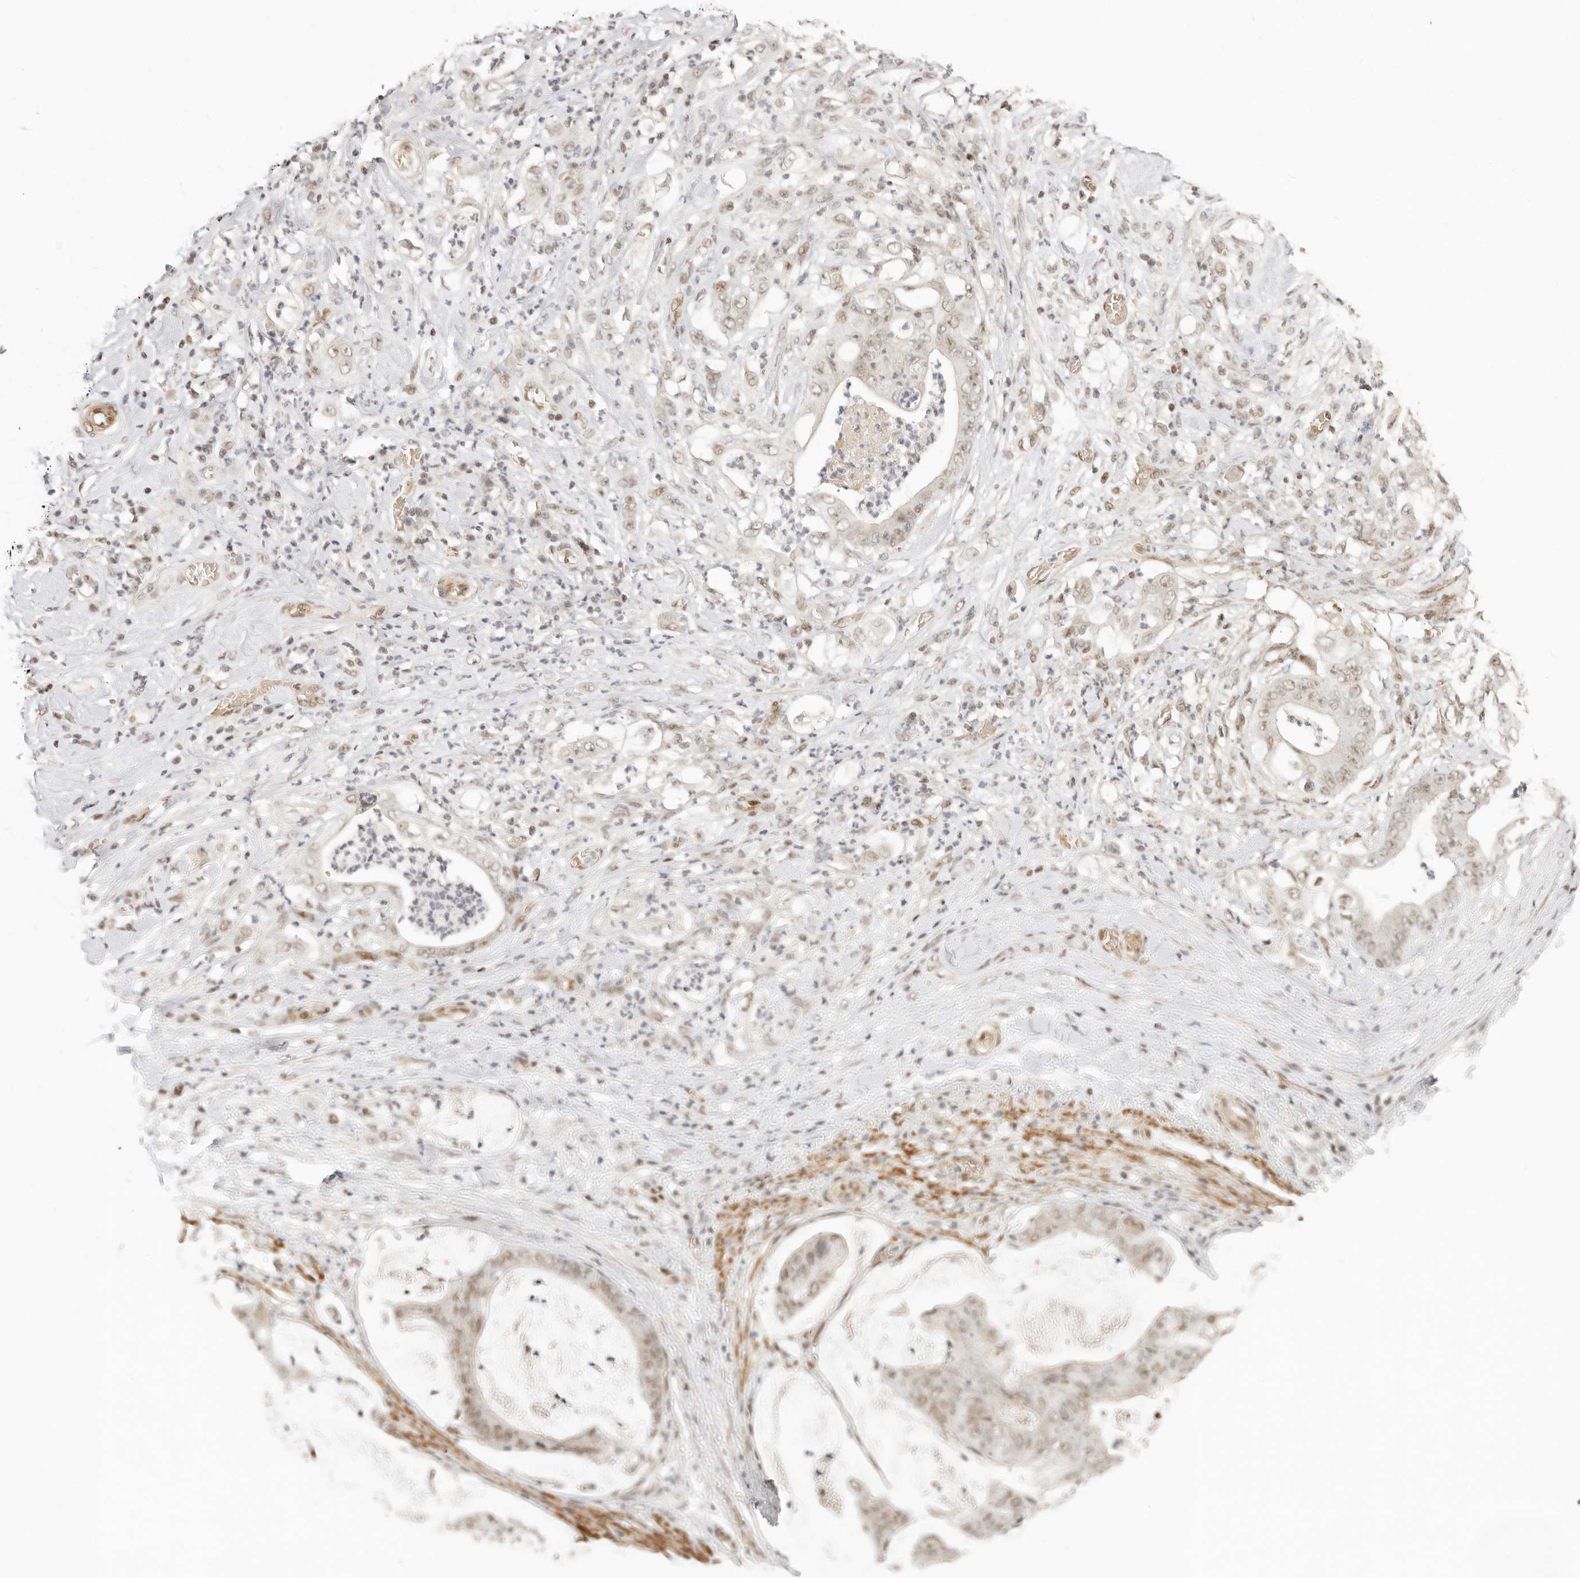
{"staining": {"intensity": "weak", "quantity": ">75%", "location": "nuclear"}, "tissue": "stomach cancer", "cell_type": "Tumor cells", "image_type": "cancer", "snomed": [{"axis": "morphology", "description": "Adenocarcinoma, NOS"}, {"axis": "topography", "description": "Stomach"}], "caption": "IHC micrograph of human stomach cancer stained for a protein (brown), which reveals low levels of weak nuclear staining in about >75% of tumor cells.", "gene": "GABPA", "patient": {"sex": "female", "age": 73}}